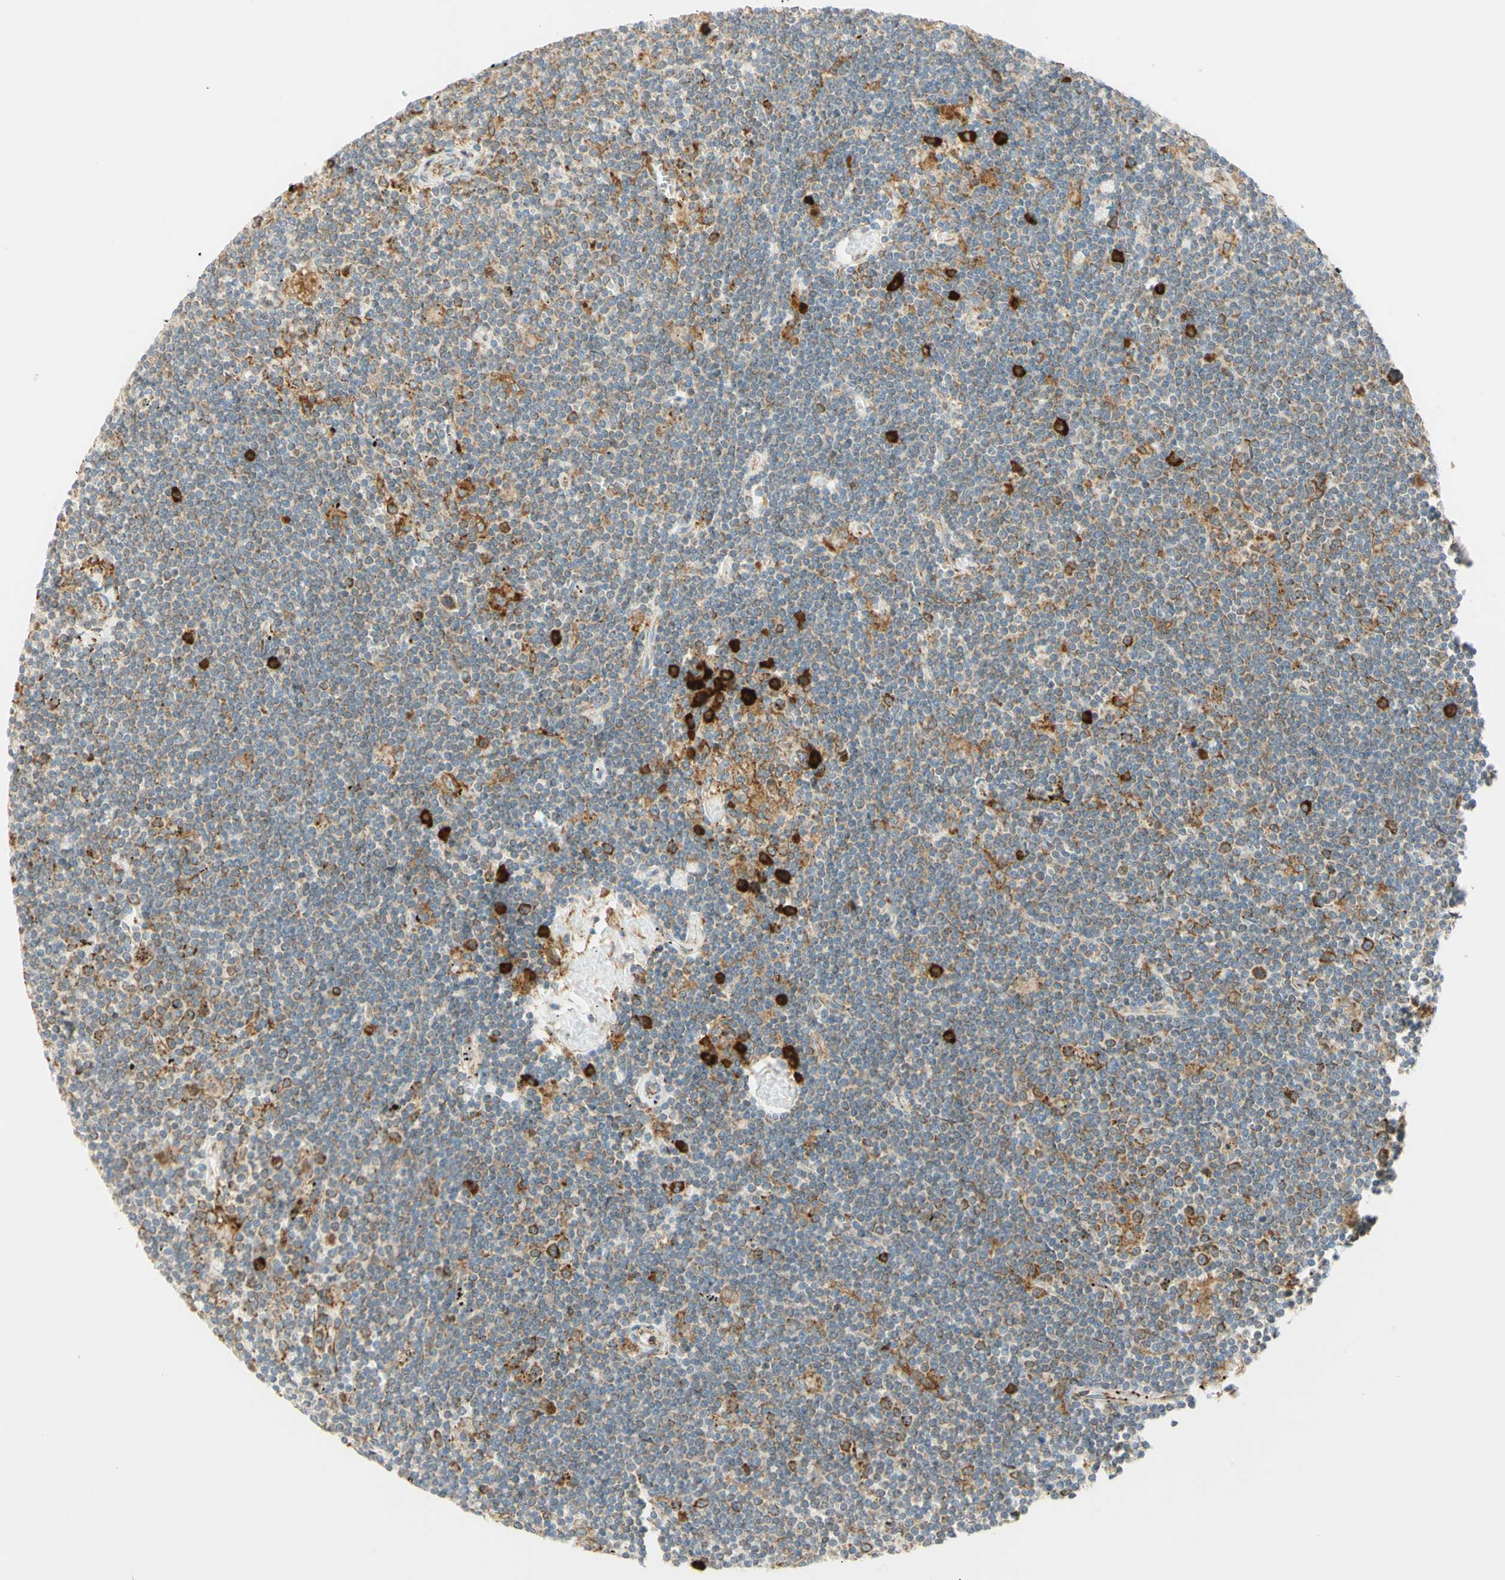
{"staining": {"intensity": "moderate", "quantity": "<25%", "location": "cytoplasmic/membranous"}, "tissue": "lymphoma", "cell_type": "Tumor cells", "image_type": "cancer", "snomed": [{"axis": "morphology", "description": "Malignant lymphoma, non-Hodgkin's type, Low grade"}, {"axis": "topography", "description": "Spleen"}], "caption": "This is an image of IHC staining of lymphoma, which shows moderate staining in the cytoplasmic/membranous of tumor cells.", "gene": "MANF", "patient": {"sex": "male", "age": 76}}